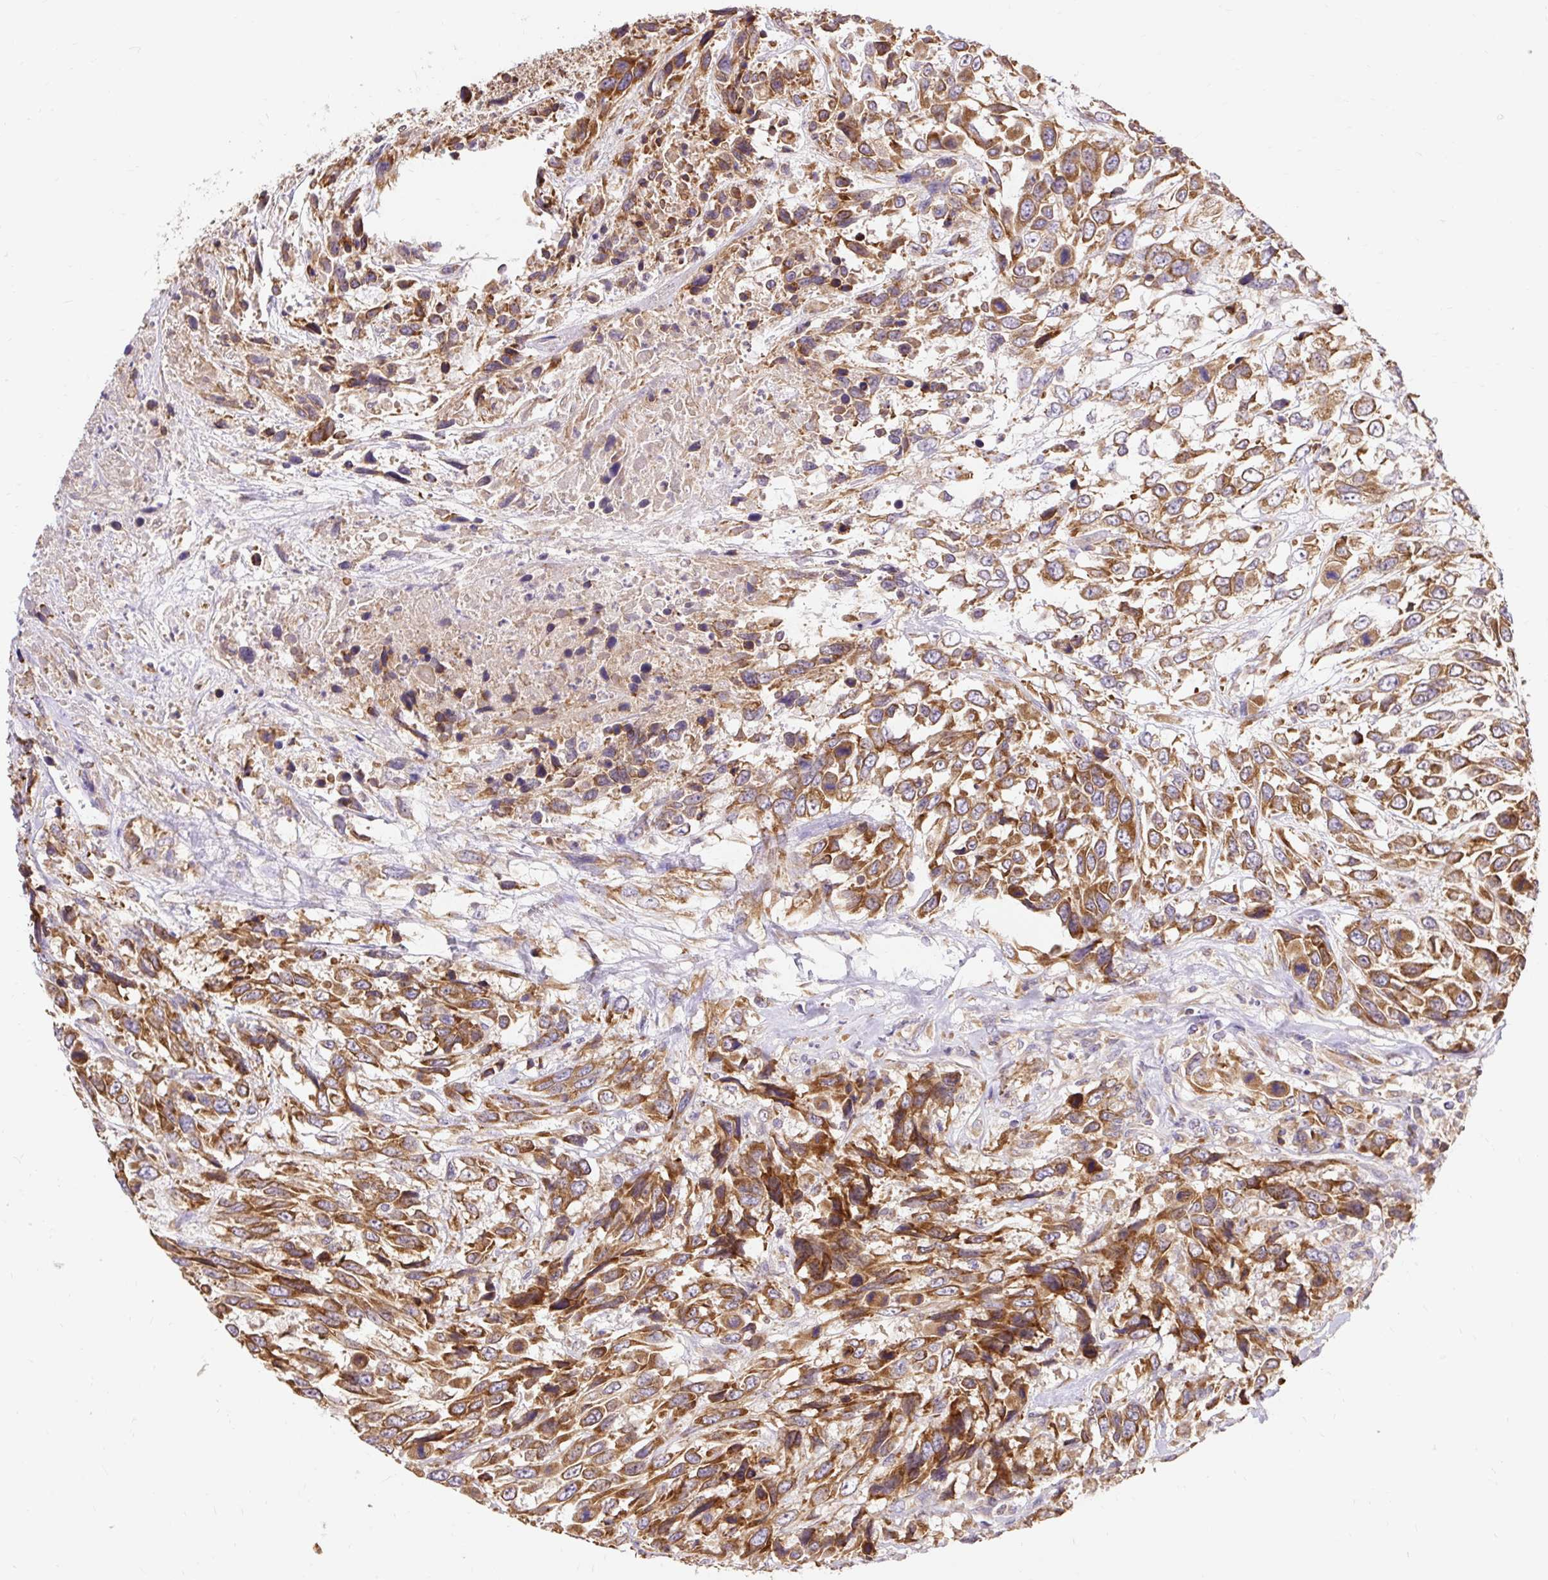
{"staining": {"intensity": "moderate", "quantity": ">75%", "location": "cytoplasmic/membranous"}, "tissue": "urothelial cancer", "cell_type": "Tumor cells", "image_type": "cancer", "snomed": [{"axis": "morphology", "description": "Urothelial carcinoma, High grade"}, {"axis": "topography", "description": "Urinary bladder"}], "caption": "IHC photomicrograph of neoplastic tissue: human urothelial cancer stained using IHC shows medium levels of moderate protein expression localized specifically in the cytoplasmic/membranous of tumor cells, appearing as a cytoplasmic/membranous brown color.", "gene": "SEC63", "patient": {"sex": "female", "age": 70}}